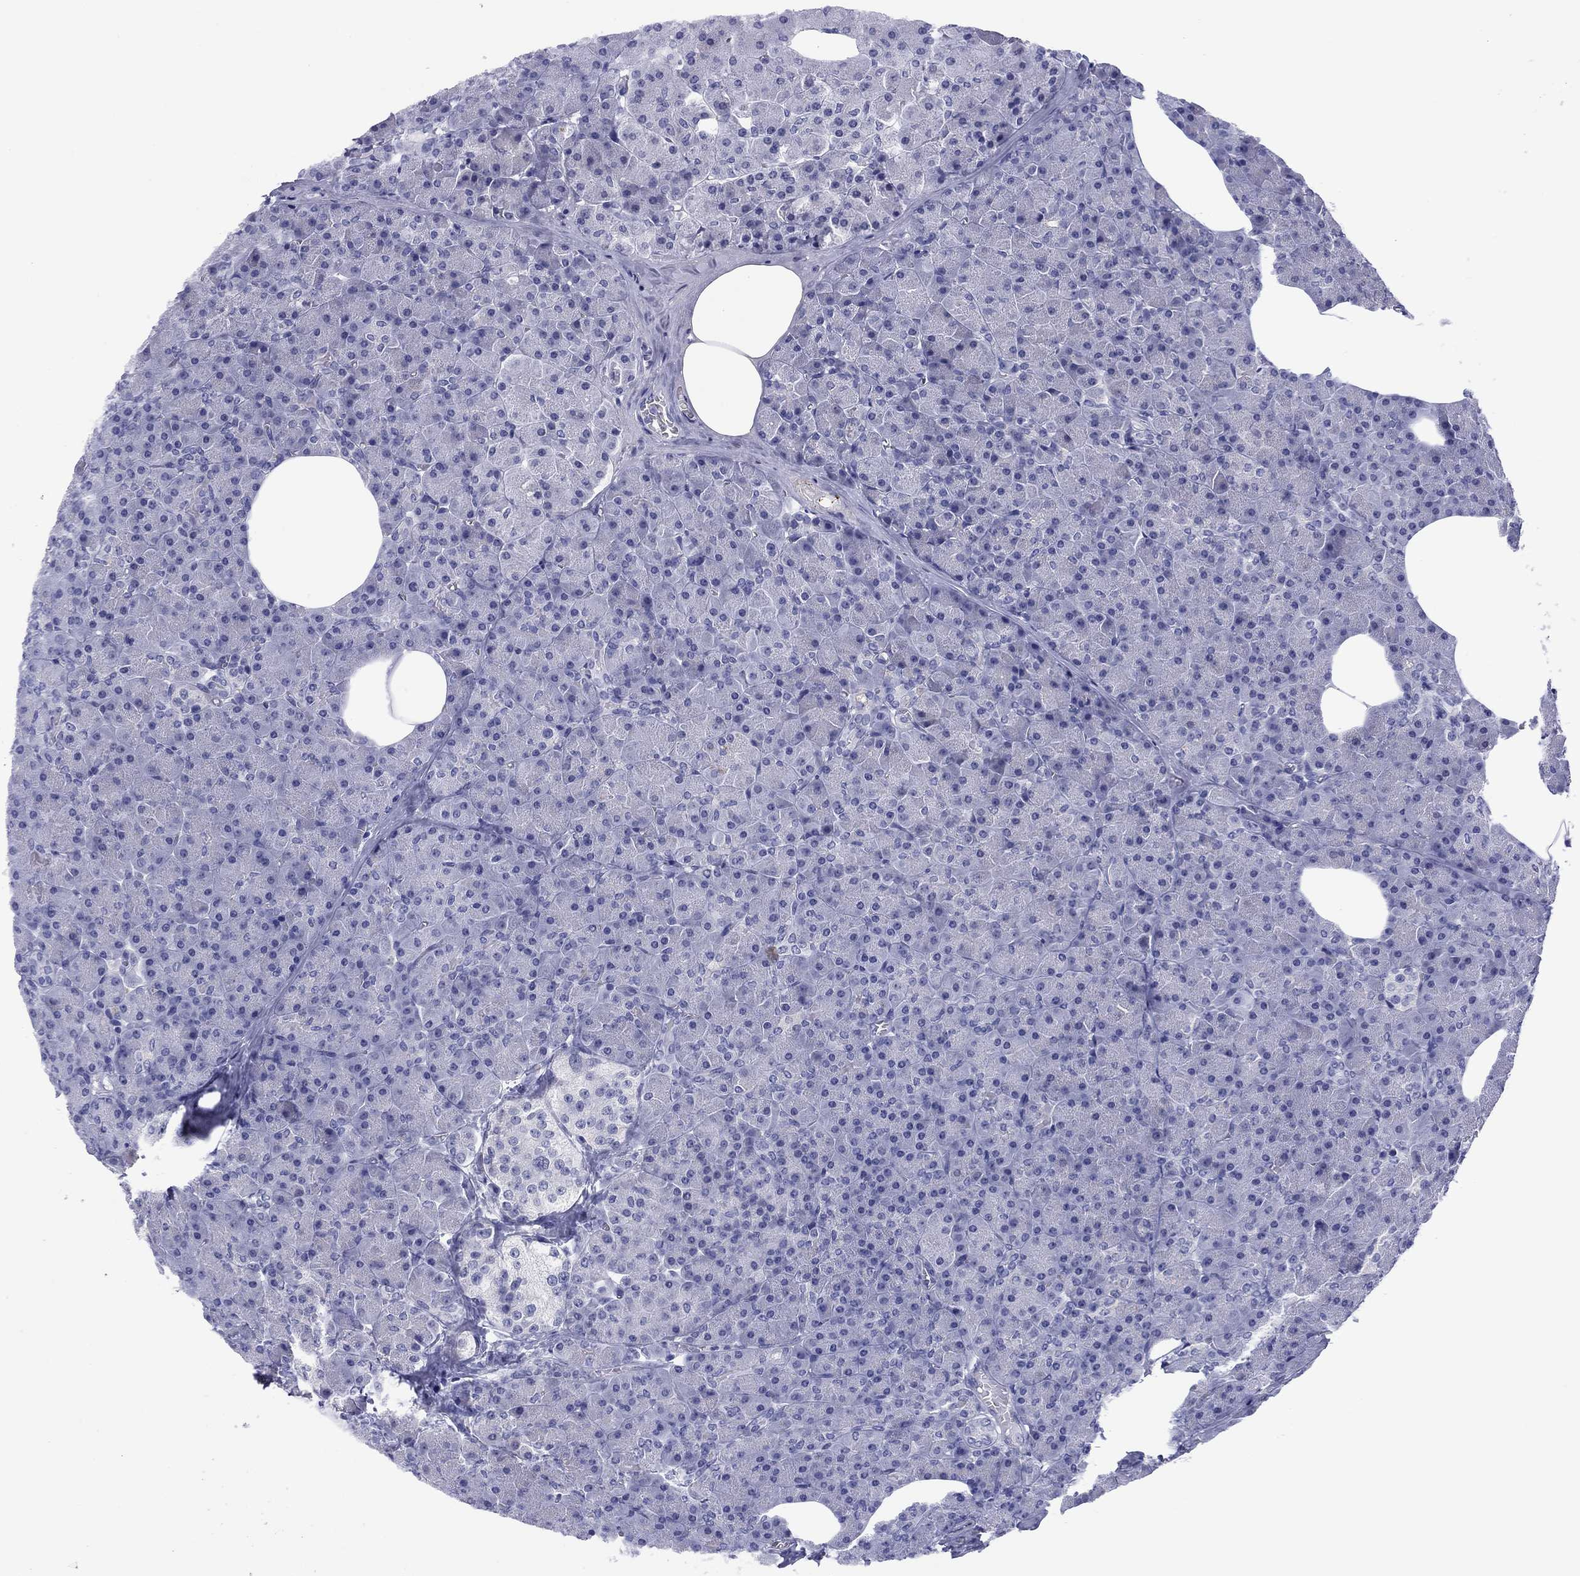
{"staining": {"intensity": "negative", "quantity": "none", "location": "none"}, "tissue": "pancreas", "cell_type": "Exocrine glandular cells", "image_type": "normal", "snomed": [{"axis": "morphology", "description": "Normal tissue, NOS"}, {"axis": "topography", "description": "Pancreas"}], "caption": "IHC image of benign pancreas: human pancreas stained with DAB (3,3'-diaminobenzidine) shows no significant protein expression in exocrine glandular cells. (DAB immunohistochemistry visualized using brightfield microscopy, high magnification).", "gene": "TCFL5", "patient": {"sex": "female", "age": 45}}